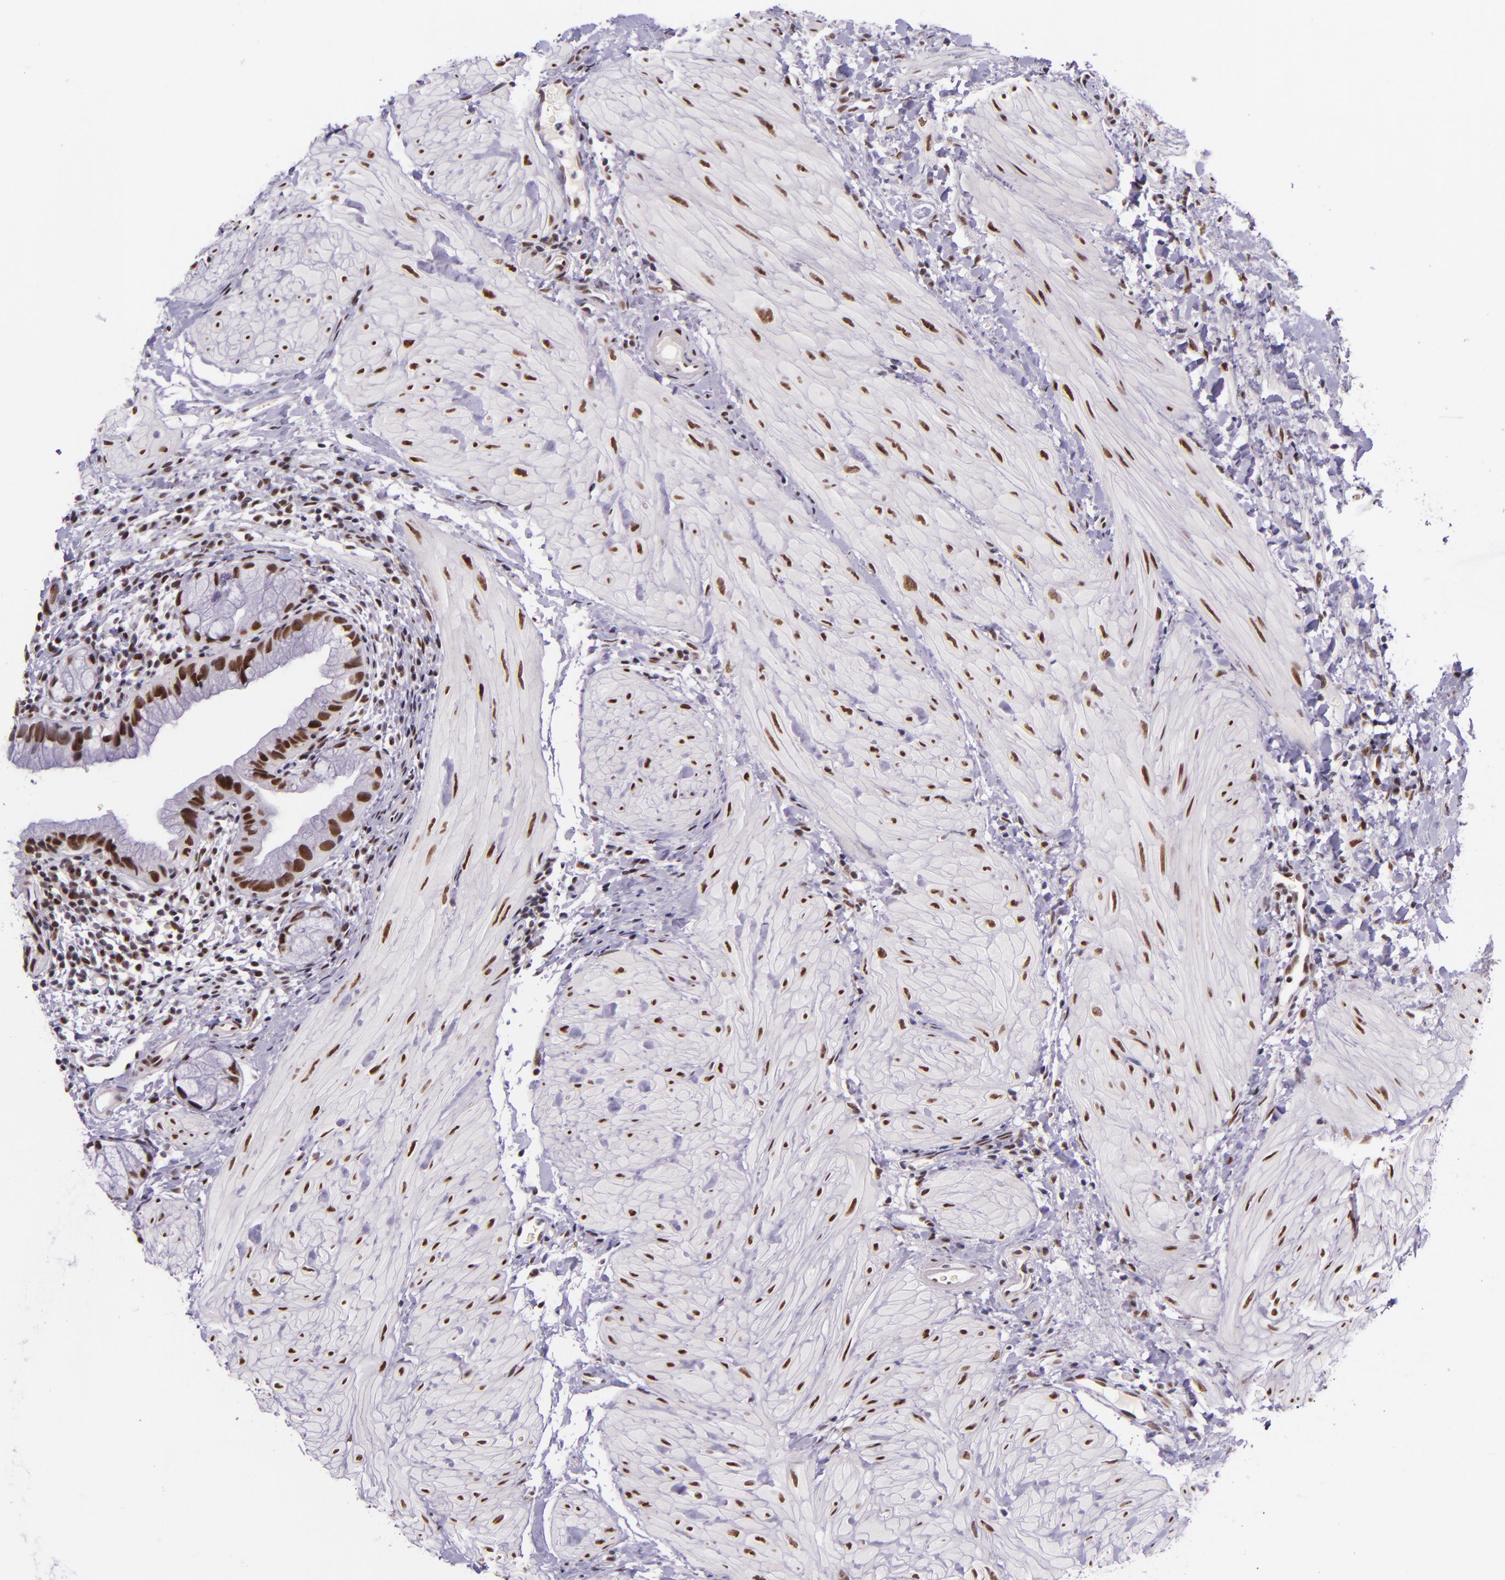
{"staining": {"intensity": "strong", "quantity": ">75%", "location": "nuclear"}, "tissue": "gallbladder", "cell_type": "Glandular cells", "image_type": "normal", "snomed": [{"axis": "morphology", "description": "Normal tissue, NOS"}, {"axis": "morphology", "description": "Inflammation, NOS"}, {"axis": "topography", "description": "Gallbladder"}], "caption": "Protein expression analysis of benign human gallbladder reveals strong nuclear positivity in approximately >75% of glandular cells. (DAB (3,3'-diaminobenzidine) IHC with brightfield microscopy, high magnification).", "gene": "GPKOW", "patient": {"sex": "male", "age": 66}}